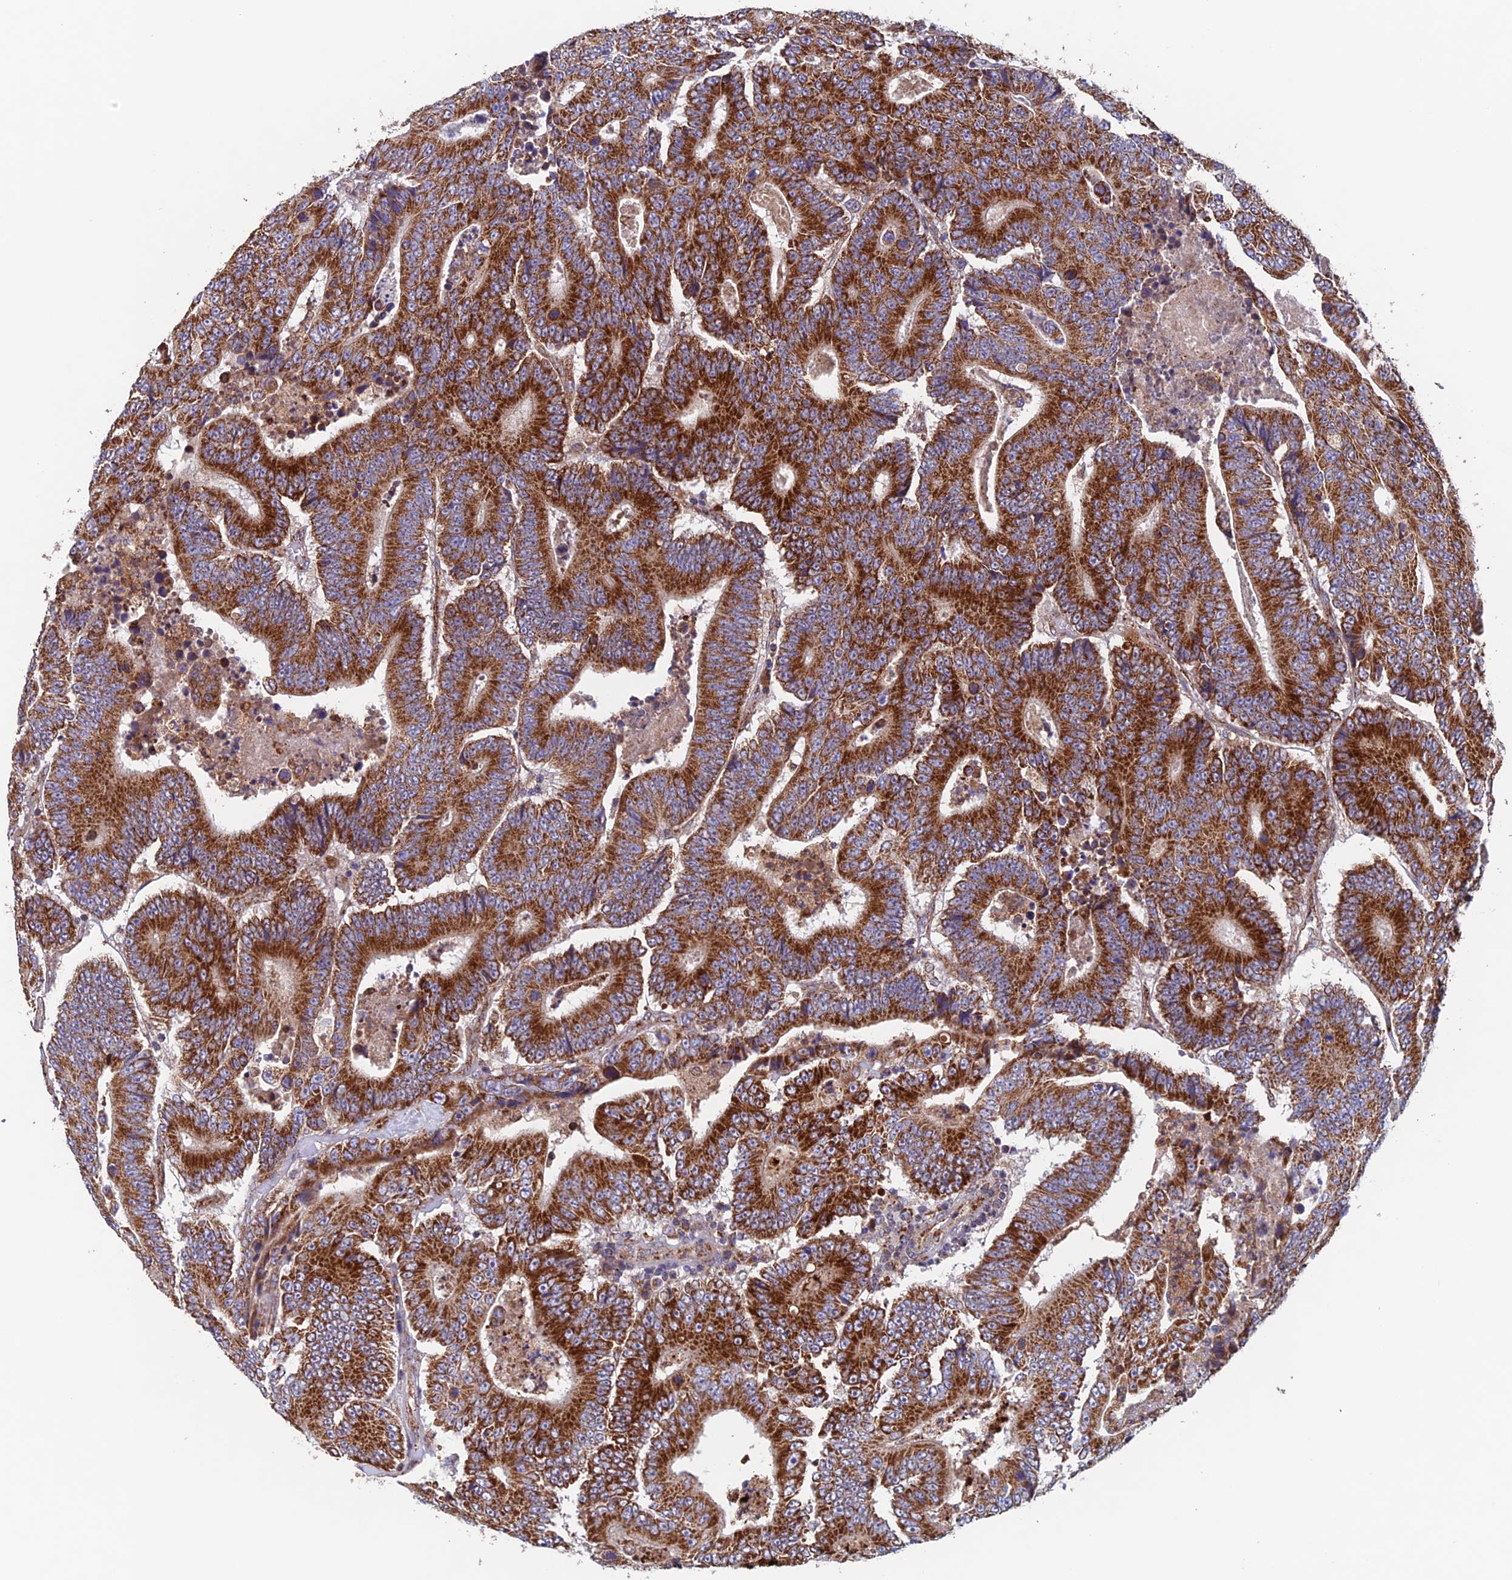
{"staining": {"intensity": "strong", "quantity": ">75%", "location": "cytoplasmic/membranous"}, "tissue": "colorectal cancer", "cell_type": "Tumor cells", "image_type": "cancer", "snomed": [{"axis": "morphology", "description": "Adenocarcinoma, NOS"}, {"axis": "topography", "description": "Colon"}], "caption": "Human colorectal cancer stained for a protein (brown) demonstrates strong cytoplasmic/membranous positive expression in about >75% of tumor cells.", "gene": "MRPL1", "patient": {"sex": "male", "age": 83}}